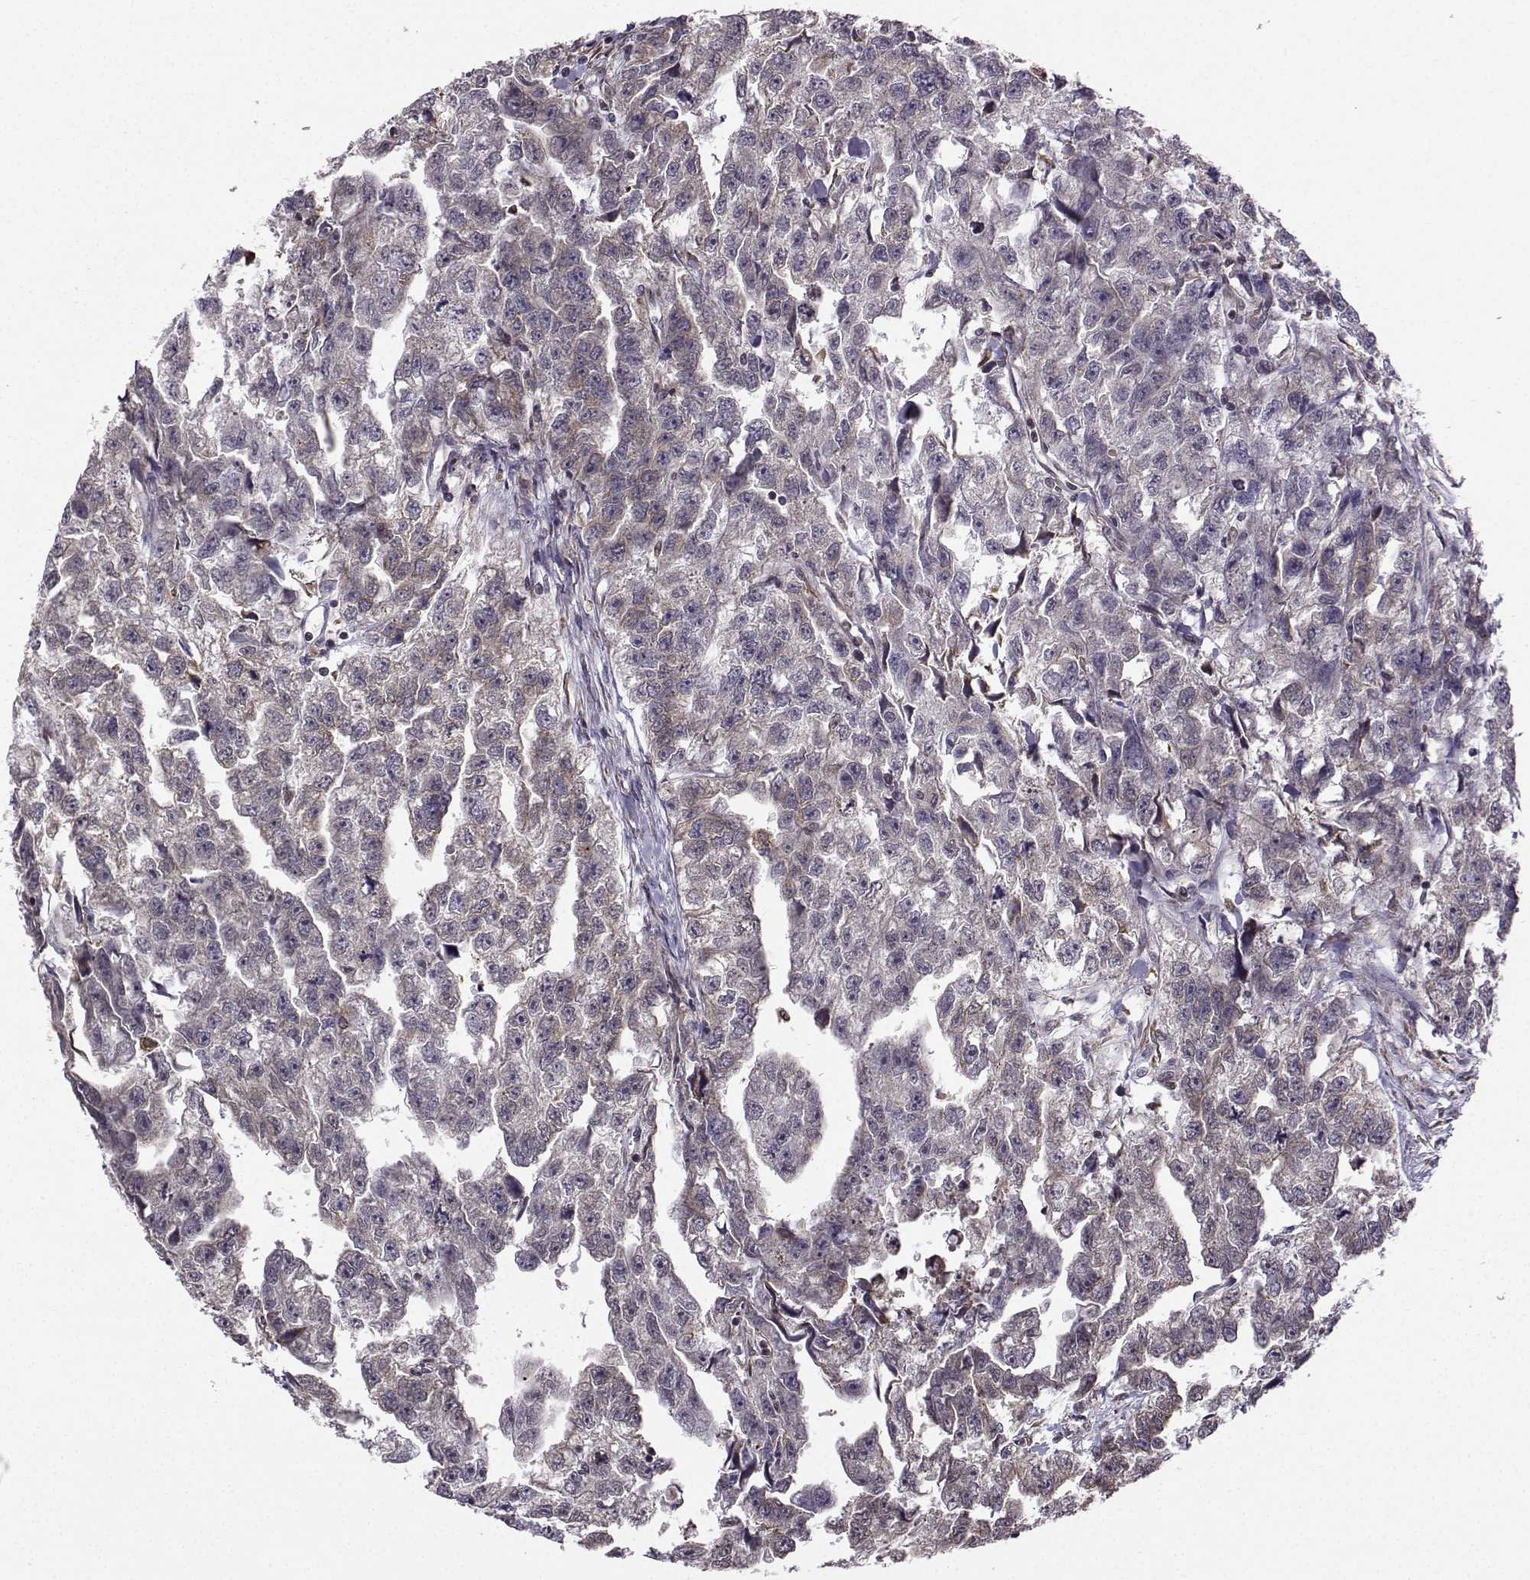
{"staining": {"intensity": "negative", "quantity": "none", "location": "none"}, "tissue": "testis cancer", "cell_type": "Tumor cells", "image_type": "cancer", "snomed": [{"axis": "morphology", "description": "Carcinoma, Embryonal, NOS"}, {"axis": "morphology", "description": "Teratoma, malignant, NOS"}, {"axis": "topography", "description": "Testis"}], "caption": "Immunohistochemistry (IHC) photomicrograph of neoplastic tissue: human testis cancer stained with DAB reveals no significant protein expression in tumor cells. Brightfield microscopy of immunohistochemistry stained with DAB (3,3'-diaminobenzidine) (brown) and hematoxylin (blue), captured at high magnification.", "gene": "EZH1", "patient": {"sex": "male", "age": 44}}